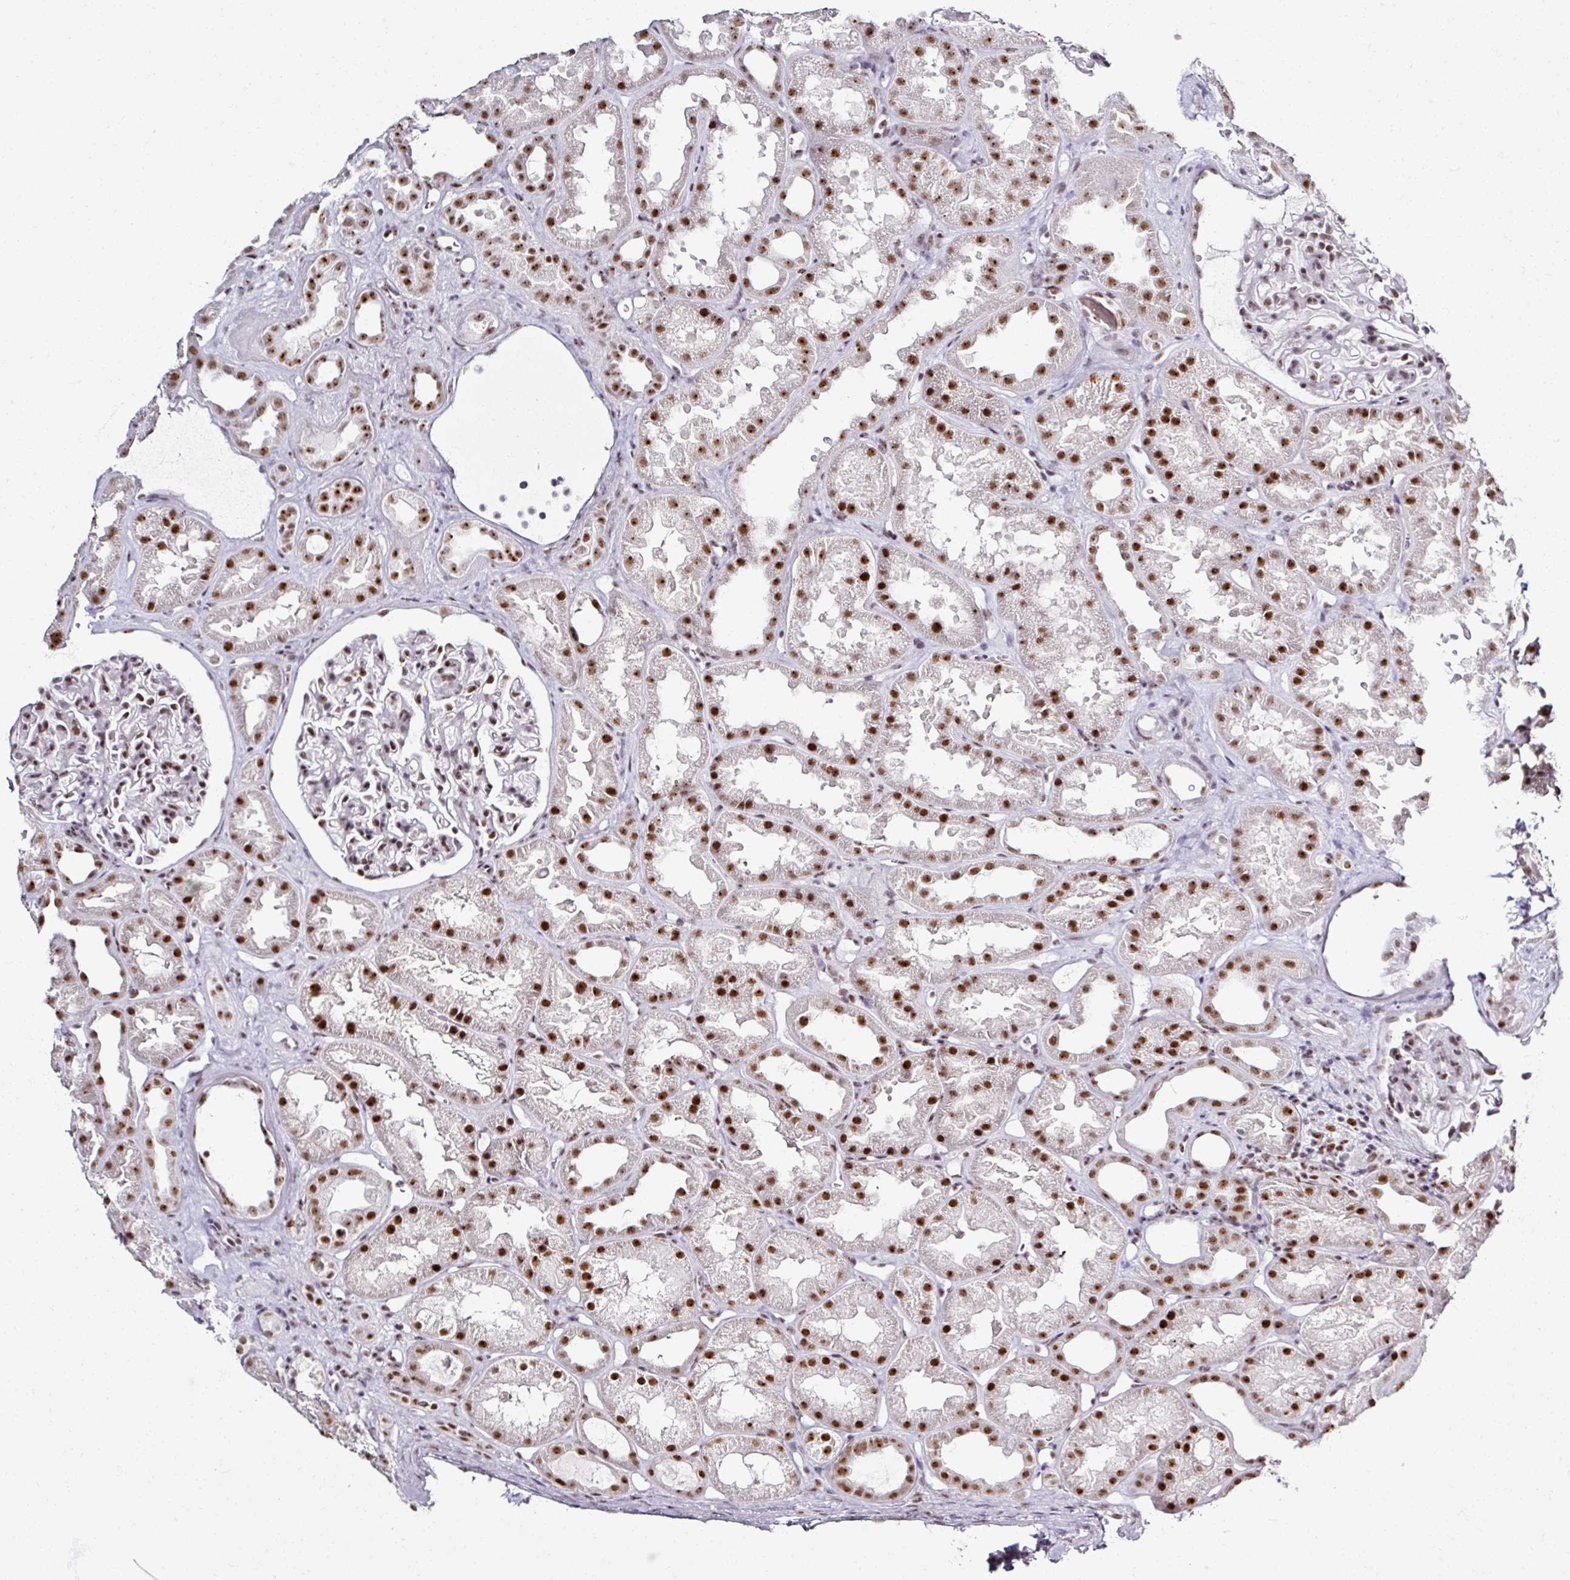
{"staining": {"intensity": "moderate", "quantity": ">75%", "location": "nuclear"}, "tissue": "kidney", "cell_type": "Cells in glomeruli", "image_type": "normal", "snomed": [{"axis": "morphology", "description": "Normal tissue, NOS"}, {"axis": "topography", "description": "Kidney"}], "caption": "IHC (DAB) staining of benign human kidney exhibits moderate nuclear protein staining in about >75% of cells in glomeruli.", "gene": "ADAR", "patient": {"sex": "male", "age": 61}}